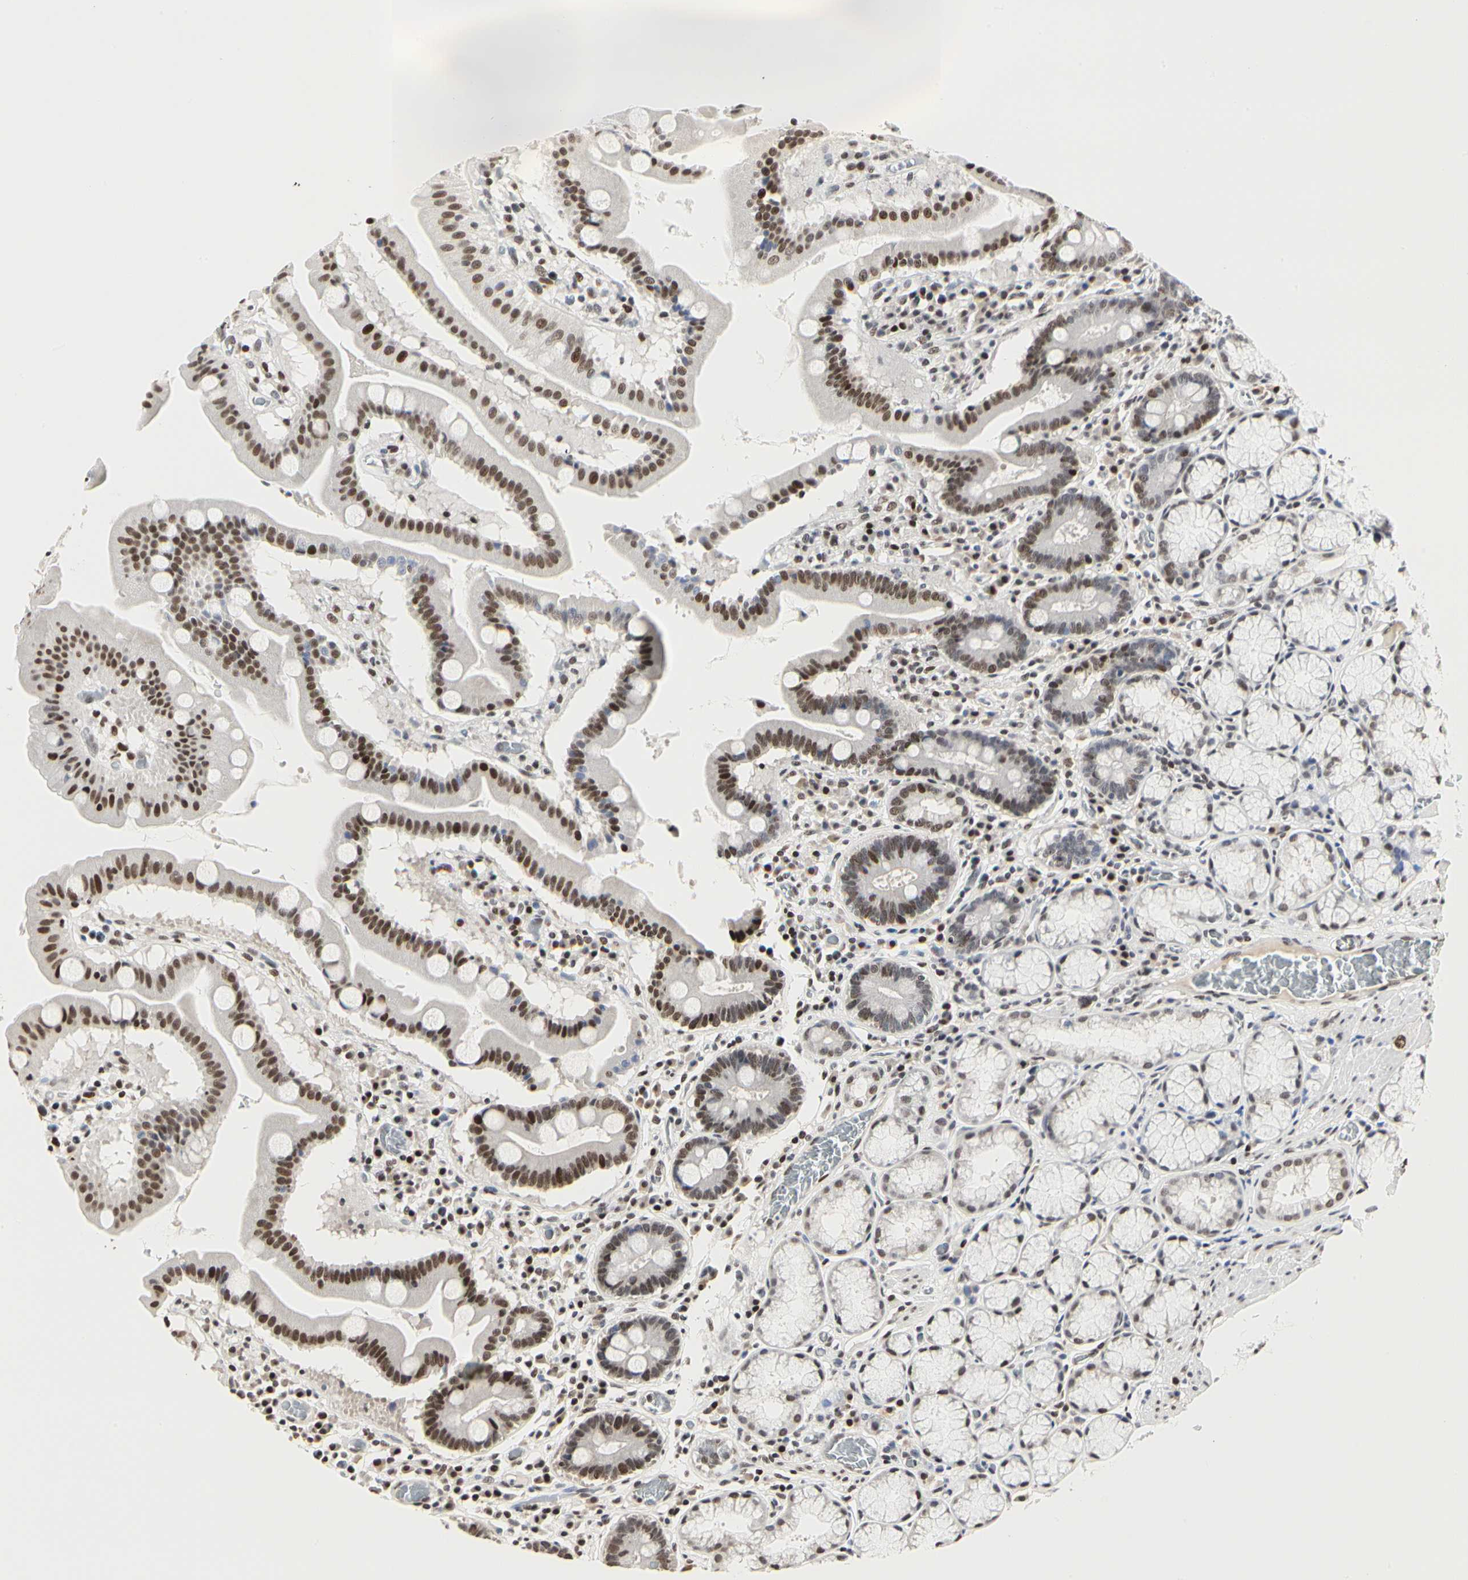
{"staining": {"intensity": "moderate", "quantity": ">75%", "location": "nuclear"}, "tissue": "stomach", "cell_type": "Glandular cells", "image_type": "normal", "snomed": [{"axis": "morphology", "description": "Normal tissue, NOS"}, {"axis": "topography", "description": "Stomach, lower"}], "caption": "This photomicrograph shows immunohistochemistry staining of unremarkable stomach, with medium moderate nuclear expression in about >75% of glandular cells.", "gene": "PRMT3", "patient": {"sex": "male", "age": 56}}